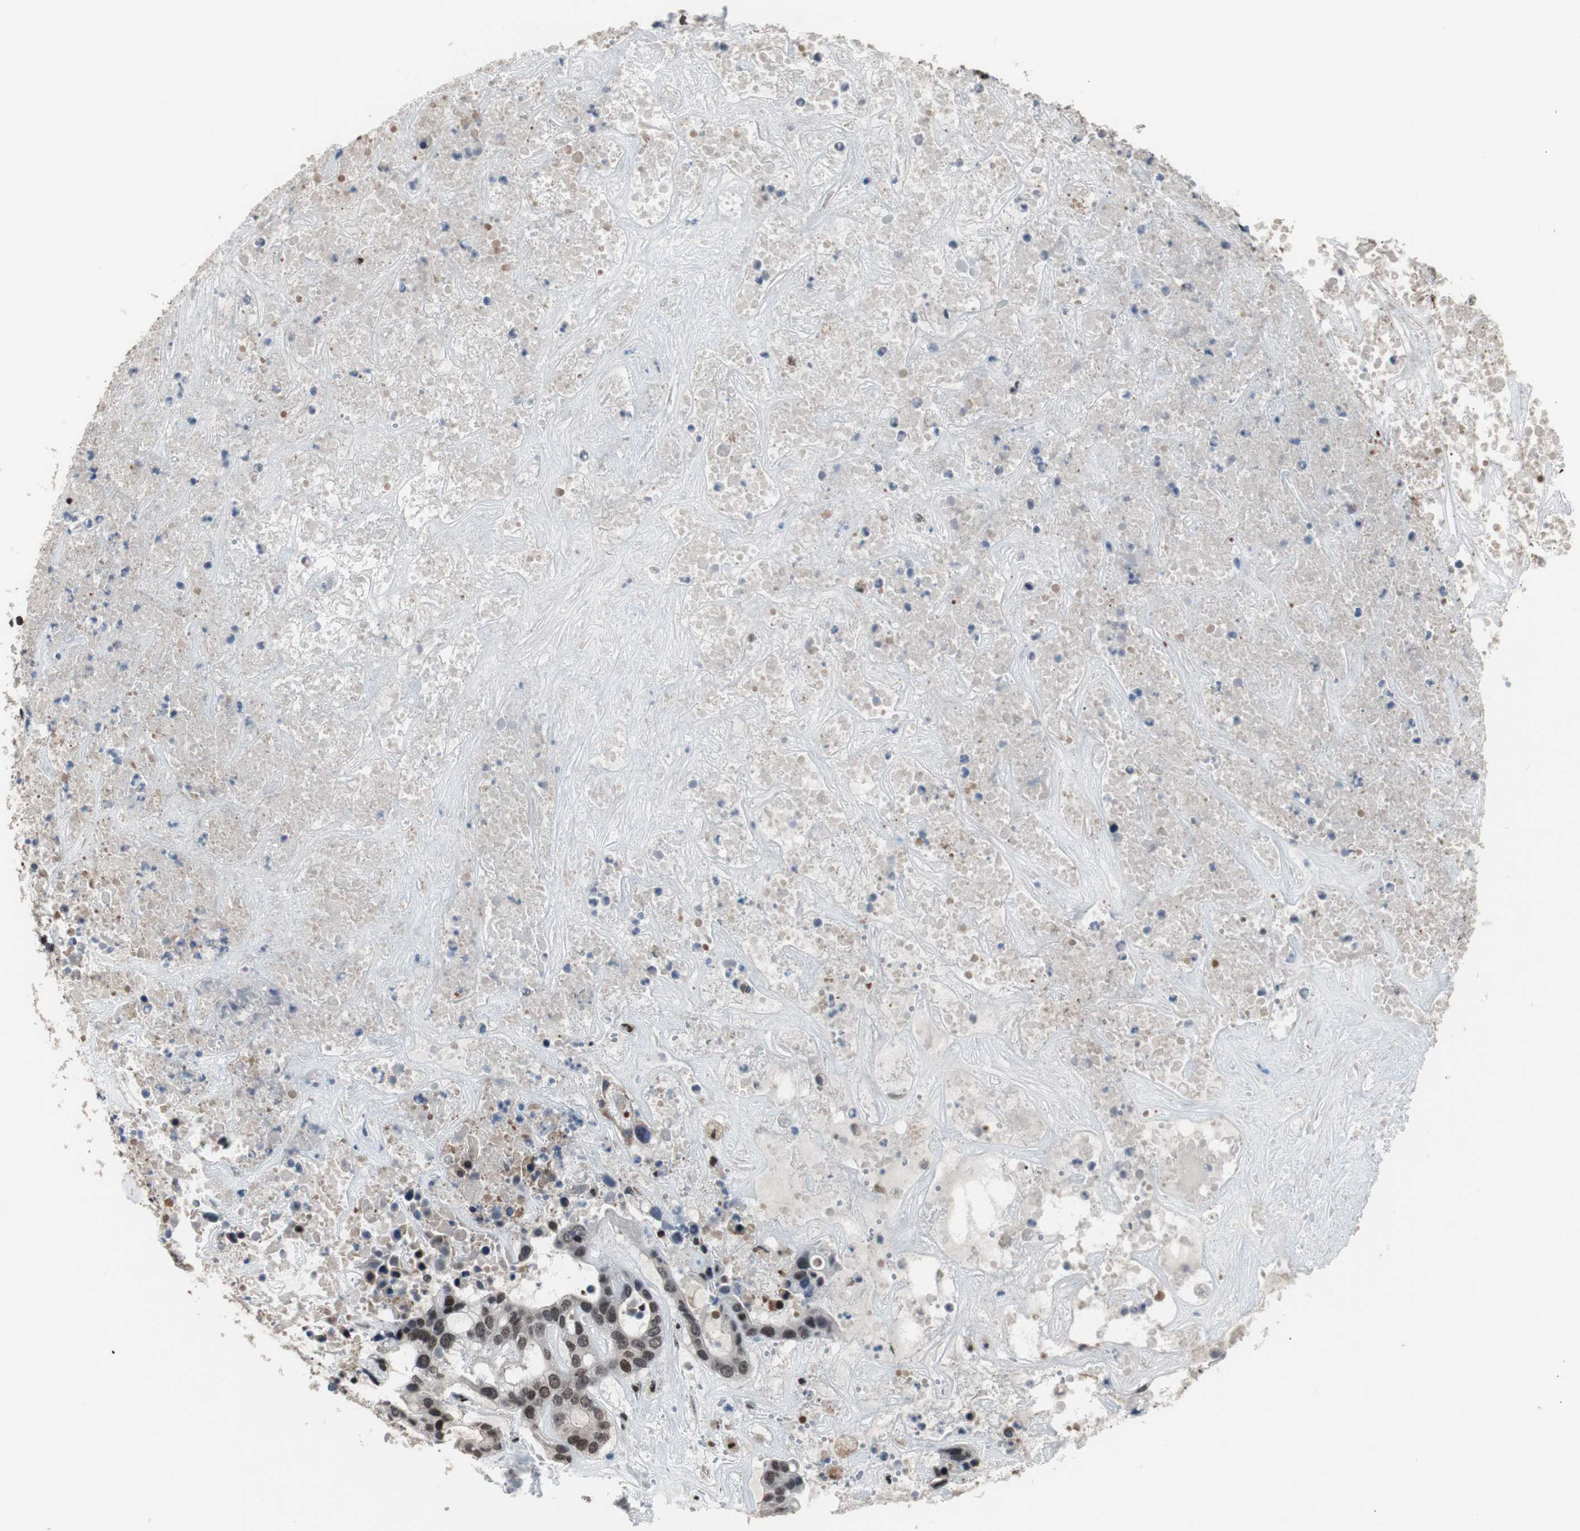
{"staining": {"intensity": "moderate", "quantity": "25%-75%", "location": "nuclear"}, "tissue": "liver cancer", "cell_type": "Tumor cells", "image_type": "cancer", "snomed": [{"axis": "morphology", "description": "Cholangiocarcinoma"}, {"axis": "topography", "description": "Liver"}], "caption": "This histopathology image shows immunohistochemistry (IHC) staining of human cholangiocarcinoma (liver), with medium moderate nuclear expression in about 25%-75% of tumor cells.", "gene": "POGZ", "patient": {"sex": "female", "age": 65}}